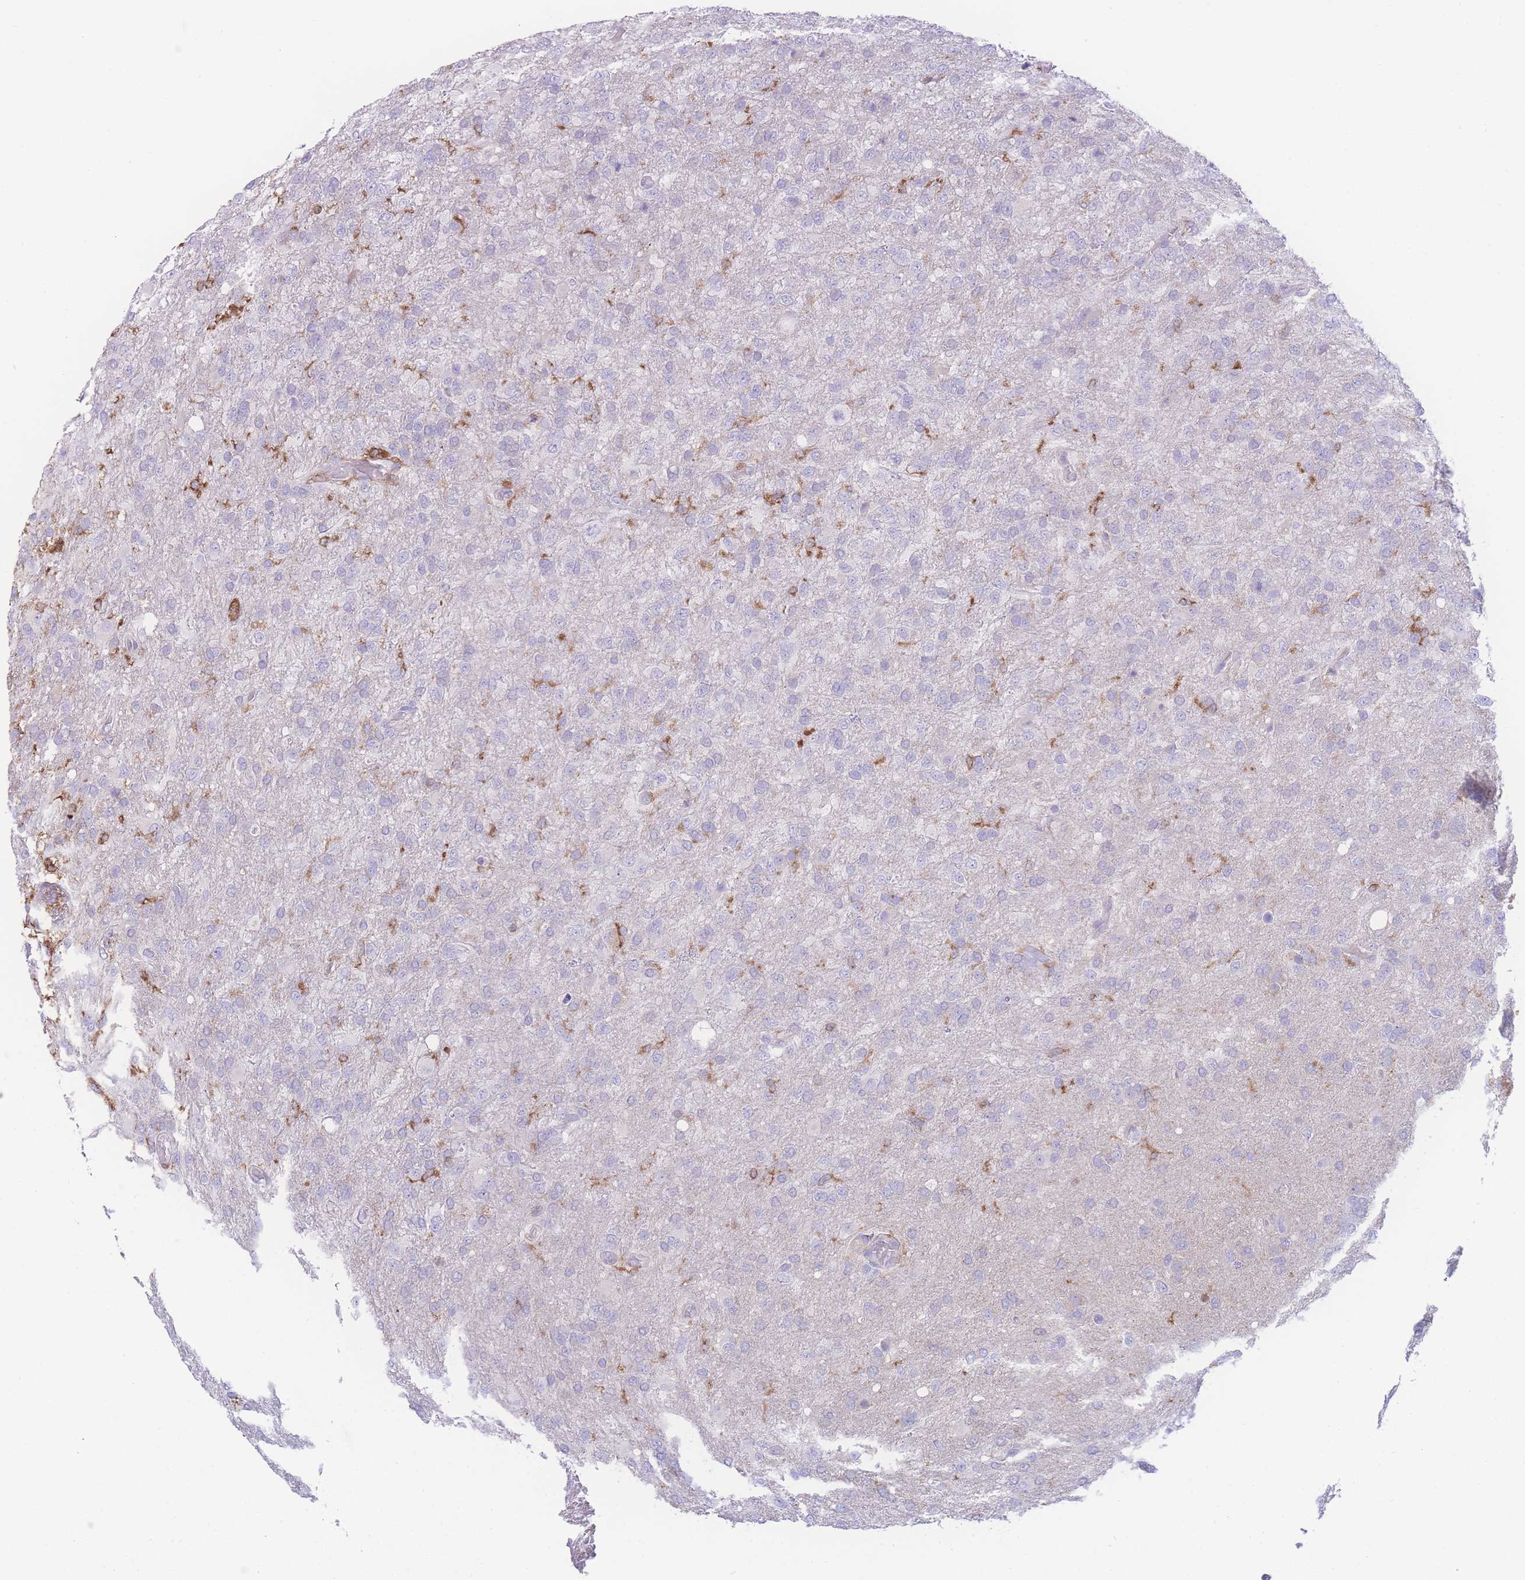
{"staining": {"intensity": "negative", "quantity": "none", "location": "none"}, "tissue": "glioma", "cell_type": "Tumor cells", "image_type": "cancer", "snomed": [{"axis": "morphology", "description": "Glioma, malignant, High grade"}, {"axis": "topography", "description": "Brain"}], "caption": "DAB immunohistochemical staining of human malignant glioma (high-grade) demonstrates no significant expression in tumor cells. (DAB (3,3'-diaminobenzidine) immunohistochemistry (IHC), high magnification).", "gene": "NBEAL1", "patient": {"sex": "female", "age": 74}}